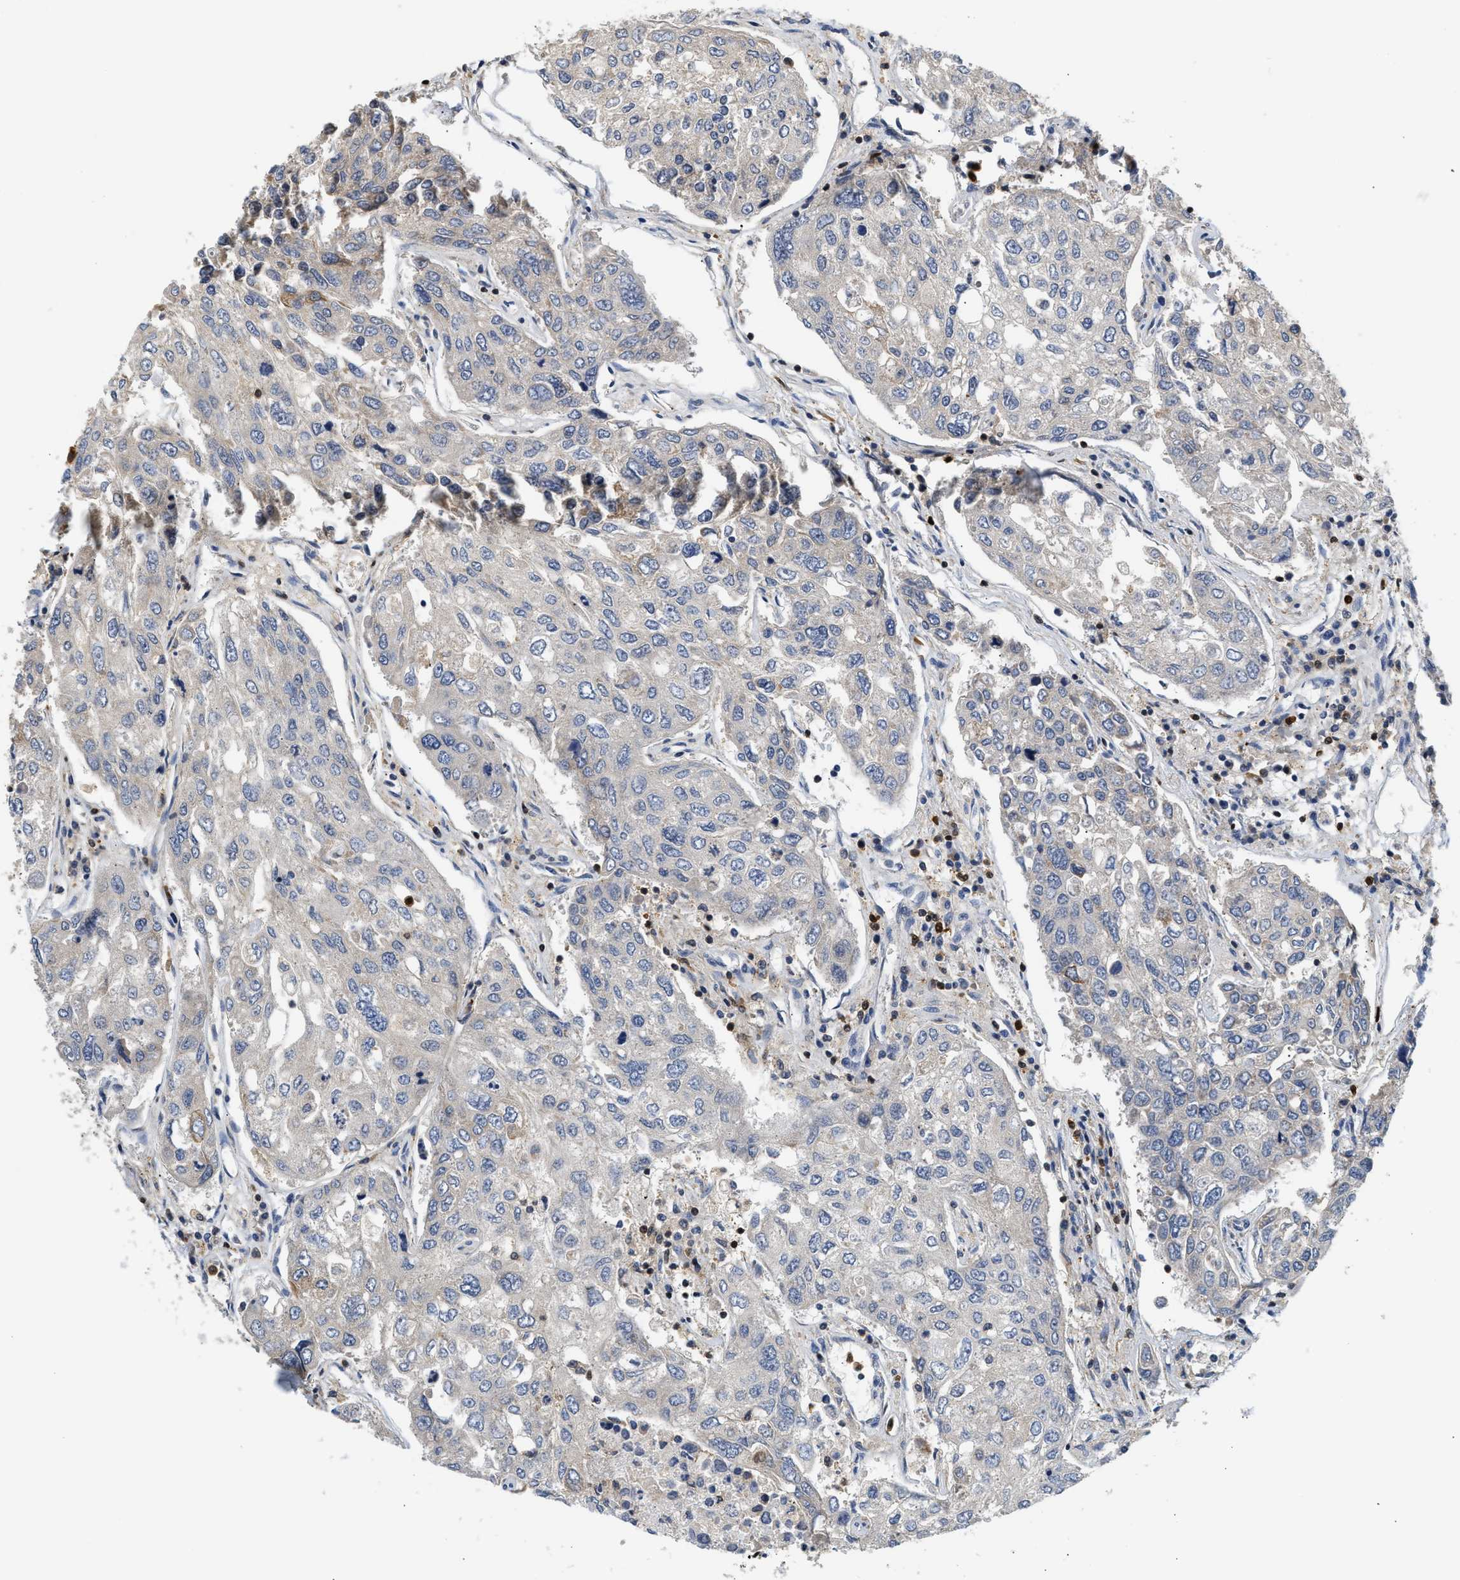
{"staining": {"intensity": "weak", "quantity": "<25%", "location": "cytoplasmic/membranous"}, "tissue": "urothelial cancer", "cell_type": "Tumor cells", "image_type": "cancer", "snomed": [{"axis": "morphology", "description": "Urothelial carcinoma, High grade"}, {"axis": "topography", "description": "Lymph node"}, {"axis": "topography", "description": "Urinary bladder"}], "caption": "Urothelial cancer was stained to show a protein in brown. There is no significant staining in tumor cells.", "gene": "SLIT2", "patient": {"sex": "male", "age": 51}}